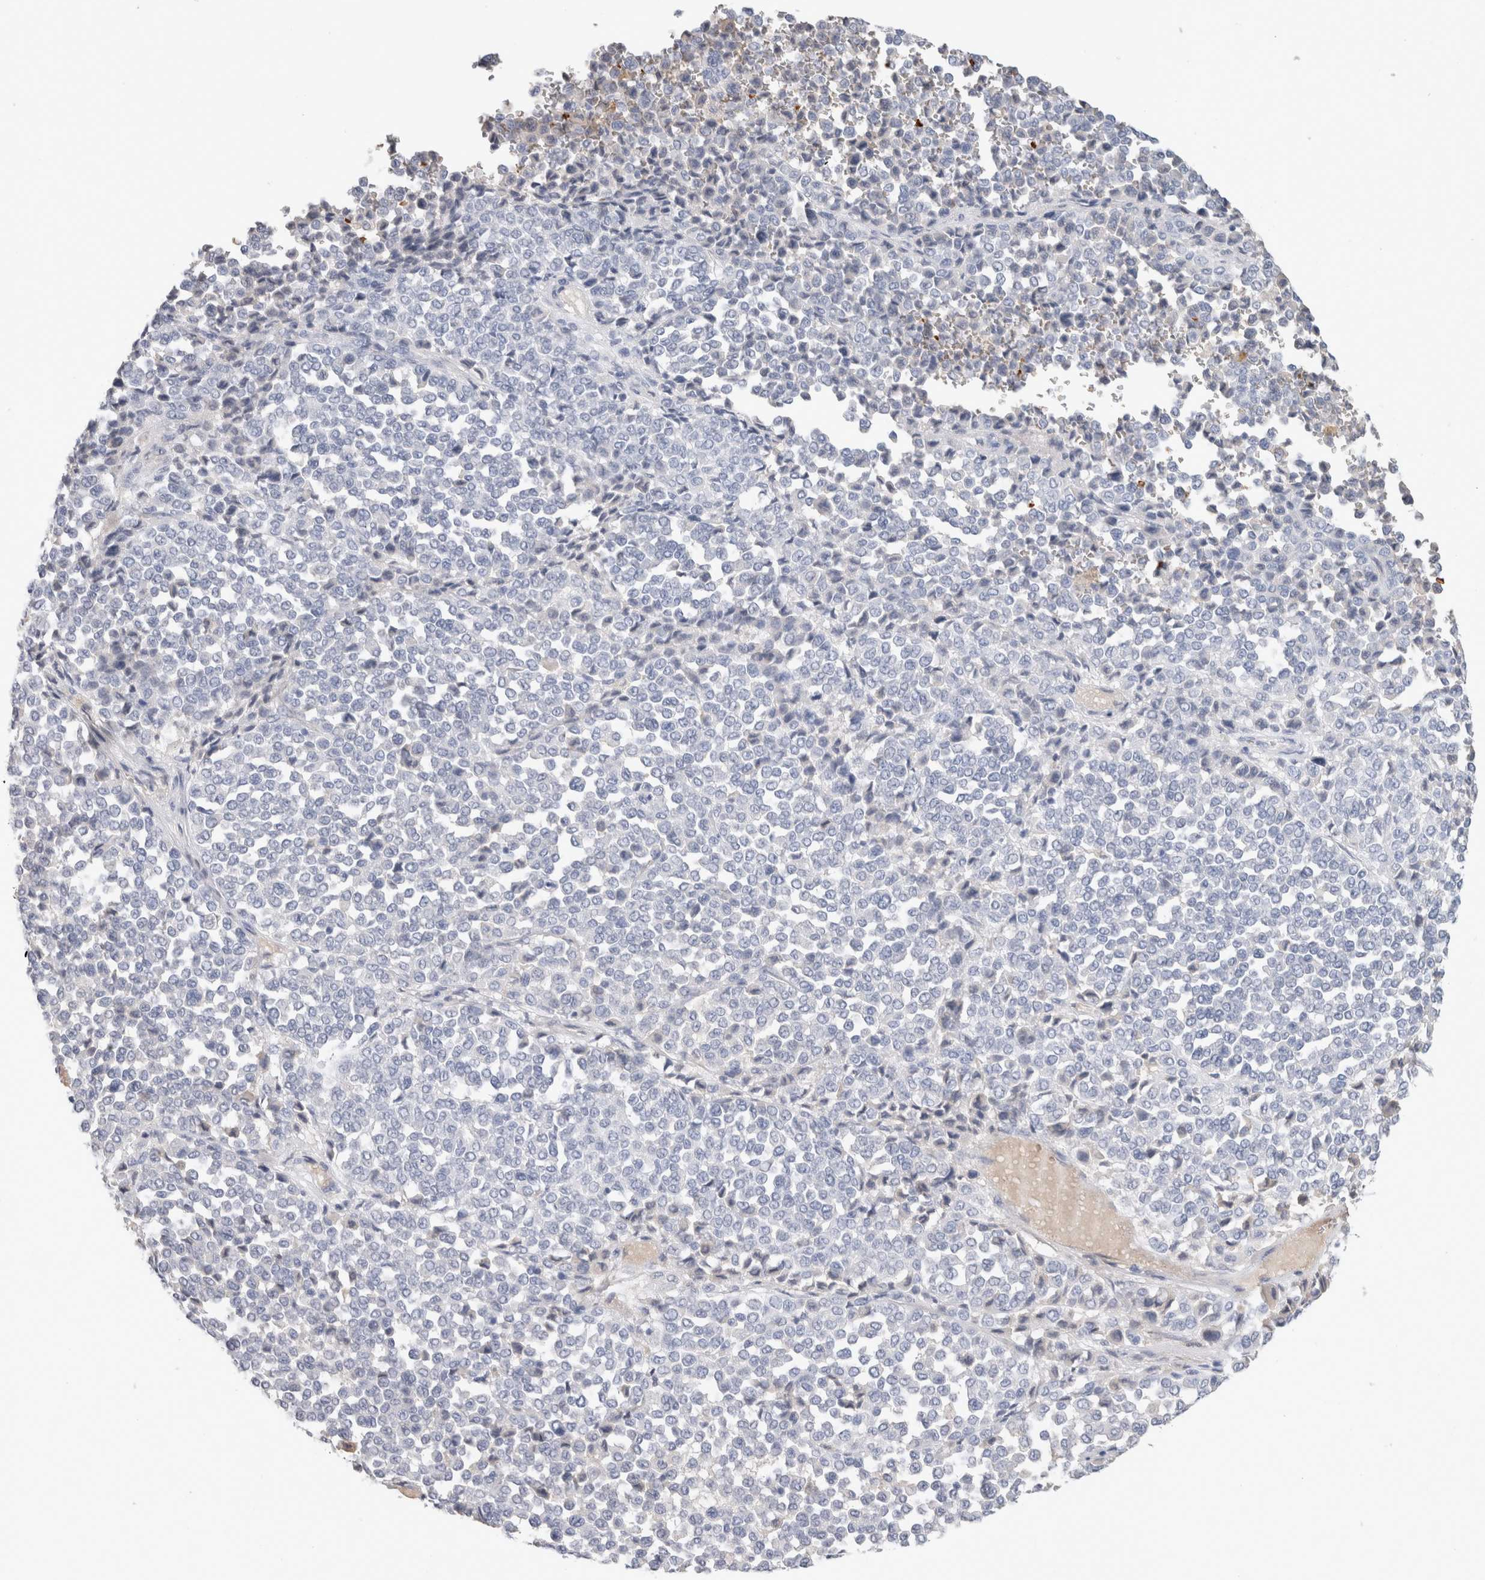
{"staining": {"intensity": "negative", "quantity": "none", "location": "none"}, "tissue": "melanoma", "cell_type": "Tumor cells", "image_type": "cancer", "snomed": [{"axis": "morphology", "description": "Malignant melanoma, Metastatic site"}, {"axis": "topography", "description": "Pancreas"}], "caption": "Malignant melanoma (metastatic site) was stained to show a protein in brown. There is no significant staining in tumor cells.", "gene": "CA1", "patient": {"sex": "female", "age": 30}}